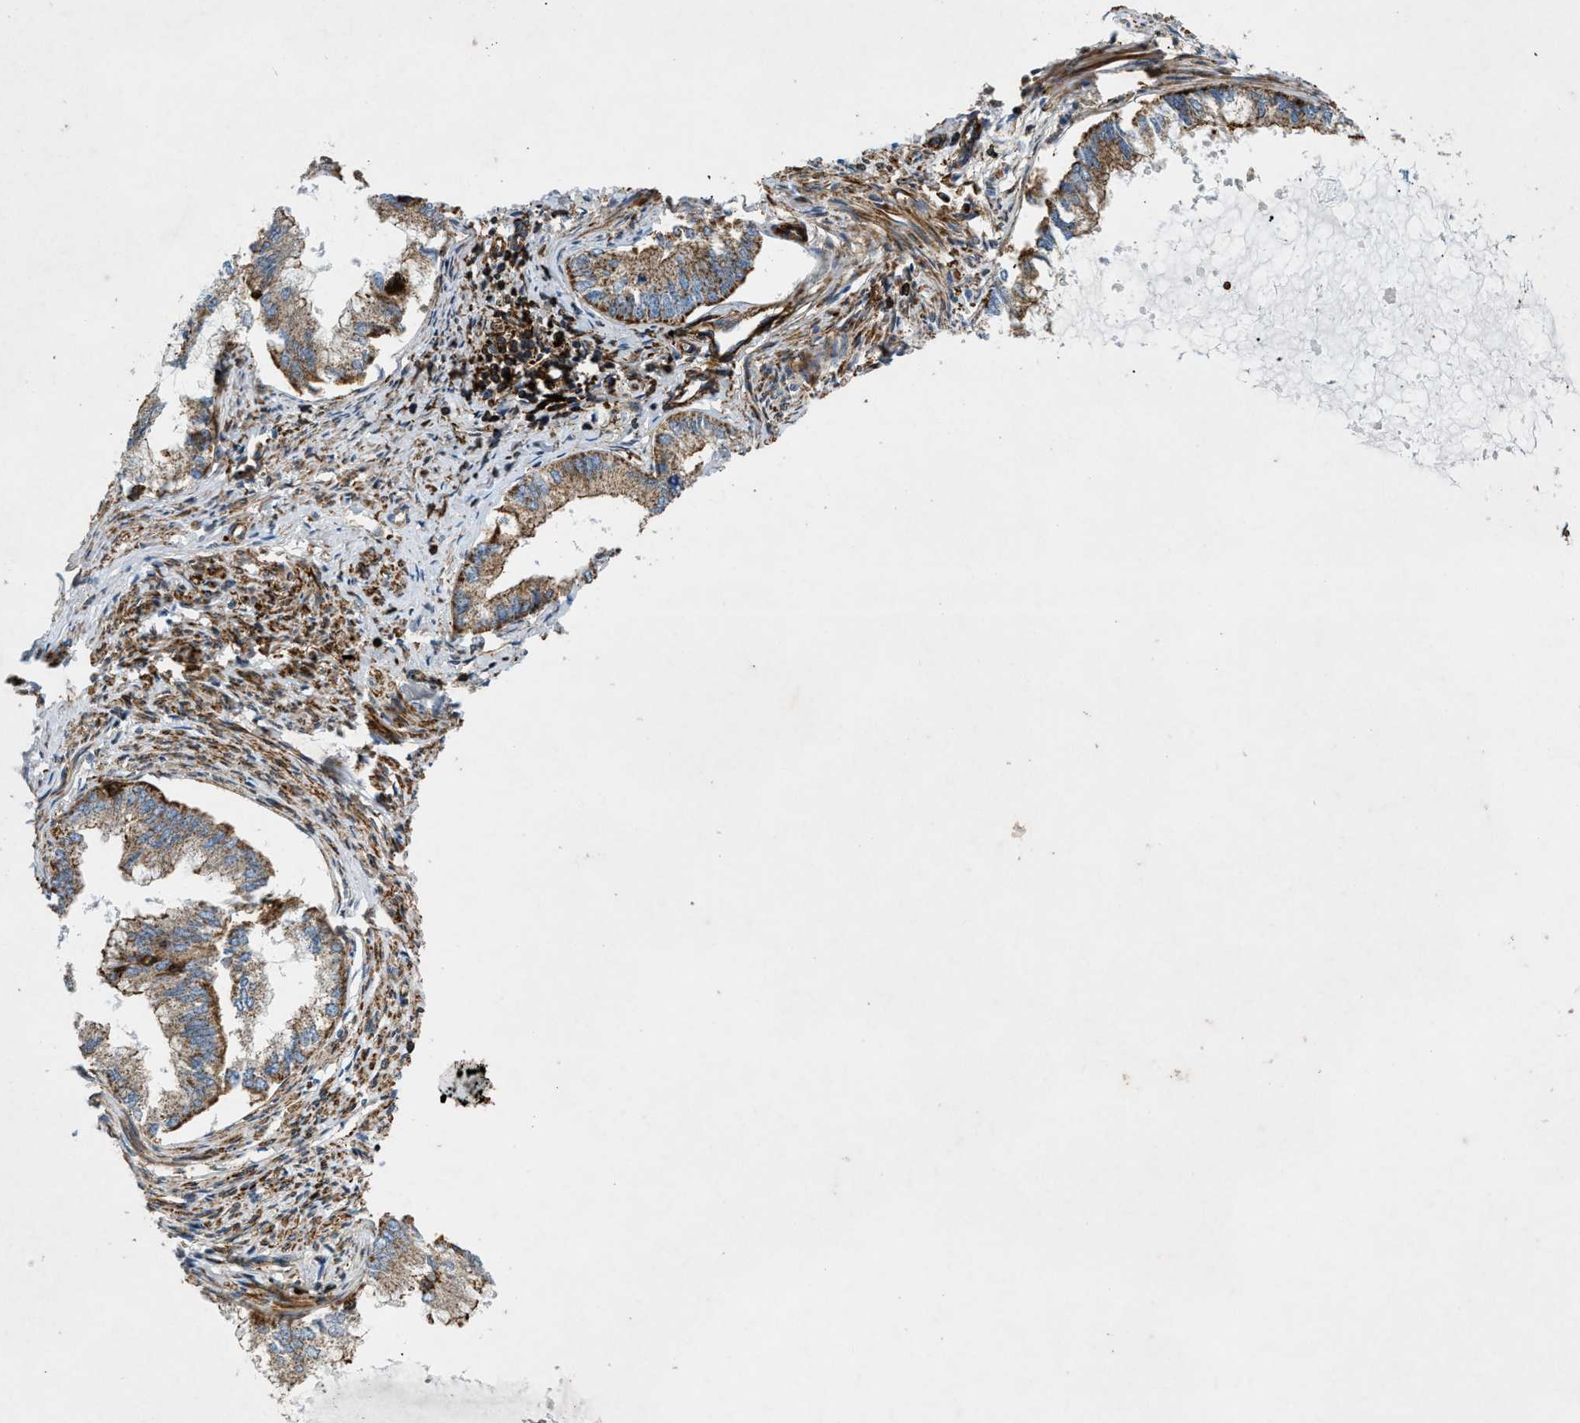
{"staining": {"intensity": "moderate", "quantity": ">75%", "location": "cytoplasmic/membranous"}, "tissue": "endometrial cancer", "cell_type": "Tumor cells", "image_type": "cancer", "snomed": [{"axis": "morphology", "description": "Adenocarcinoma, NOS"}, {"axis": "topography", "description": "Endometrium"}], "caption": "DAB immunohistochemical staining of human adenocarcinoma (endometrial) displays moderate cytoplasmic/membranous protein staining in approximately >75% of tumor cells. (Brightfield microscopy of DAB IHC at high magnification).", "gene": "DHODH", "patient": {"sex": "female", "age": 86}}